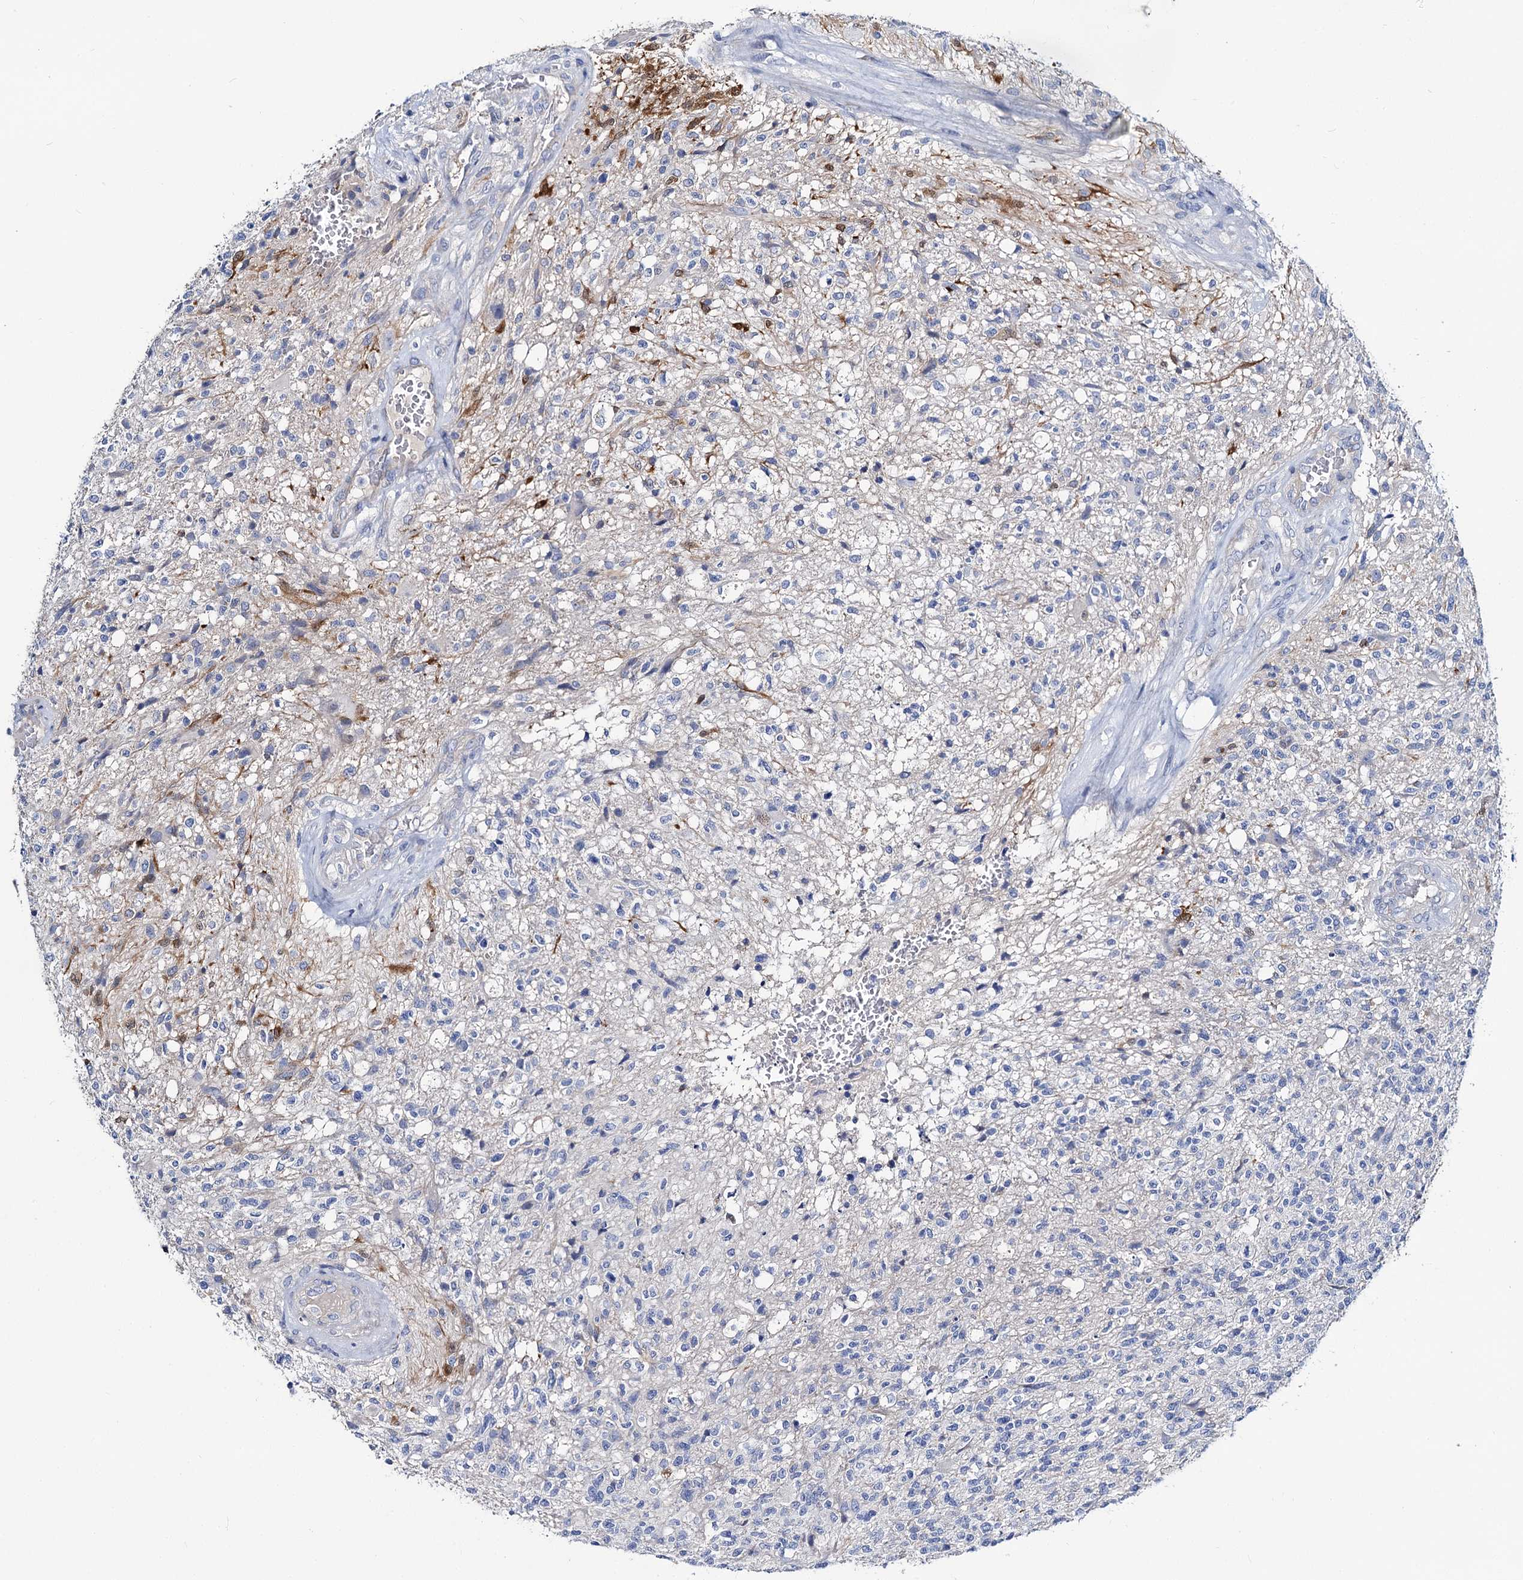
{"staining": {"intensity": "negative", "quantity": "none", "location": "none"}, "tissue": "glioma", "cell_type": "Tumor cells", "image_type": "cancer", "snomed": [{"axis": "morphology", "description": "Glioma, malignant, High grade"}, {"axis": "topography", "description": "Brain"}], "caption": "Protein analysis of glioma displays no significant staining in tumor cells. (Stains: DAB immunohistochemistry (IHC) with hematoxylin counter stain, Microscopy: brightfield microscopy at high magnification).", "gene": "DYDC2", "patient": {"sex": "male", "age": 56}}